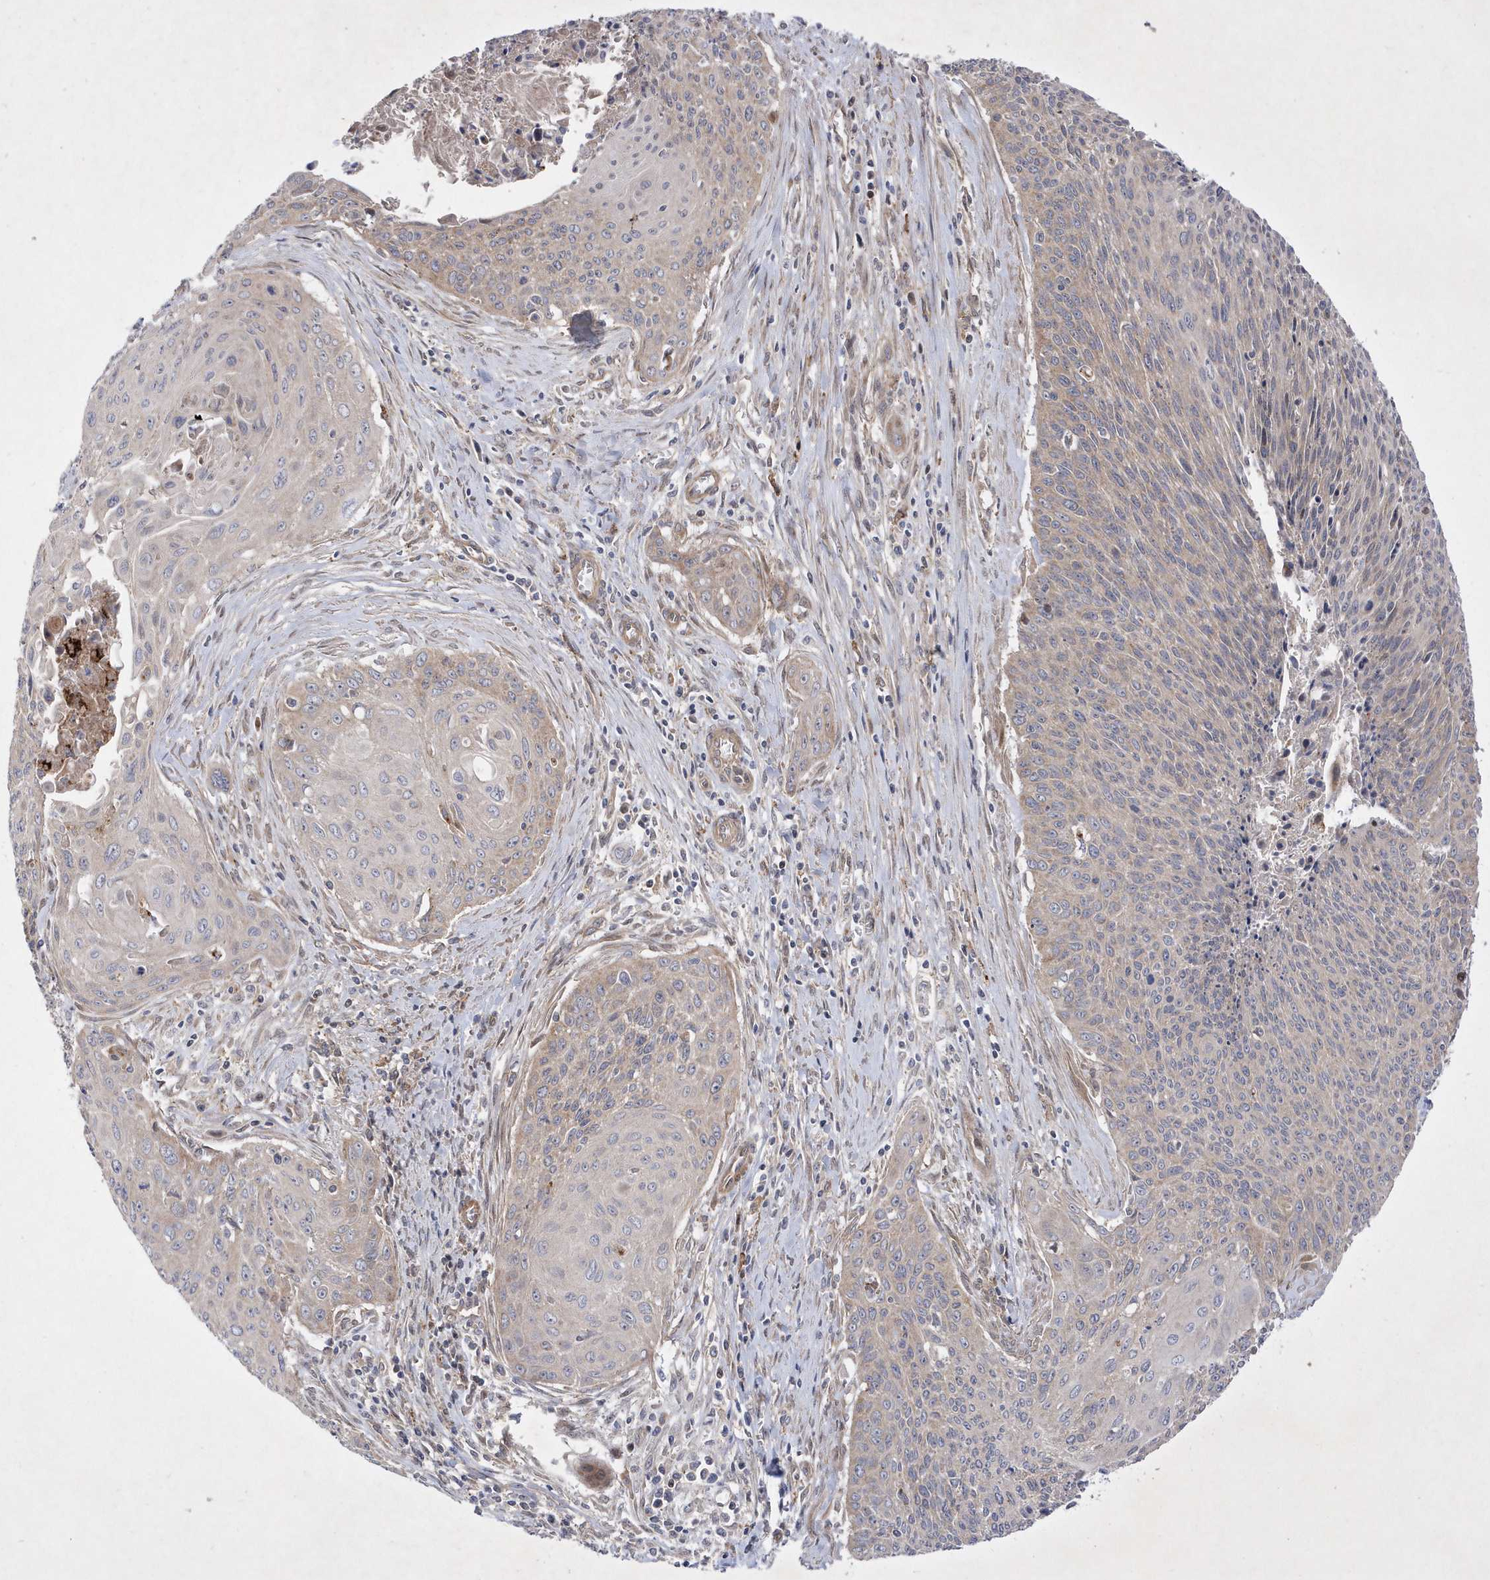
{"staining": {"intensity": "moderate", "quantity": "25%-75%", "location": "cytoplasmic/membranous"}, "tissue": "cervical cancer", "cell_type": "Tumor cells", "image_type": "cancer", "snomed": [{"axis": "morphology", "description": "Squamous cell carcinoma, NOS"}, {"axis": "topography", "description": "Cervix"}], "caption": "Immunohistochemistry (IHC) image of human cervical squamous cell carcinoma stained for a protein (brown), which demonstrates medium levels of moderate cytoplasmic/membranous expression in approximately 25%-75% of tumor cells.", "gene": "LONRF2", "patient": {"sex": "female", "age": 55}}